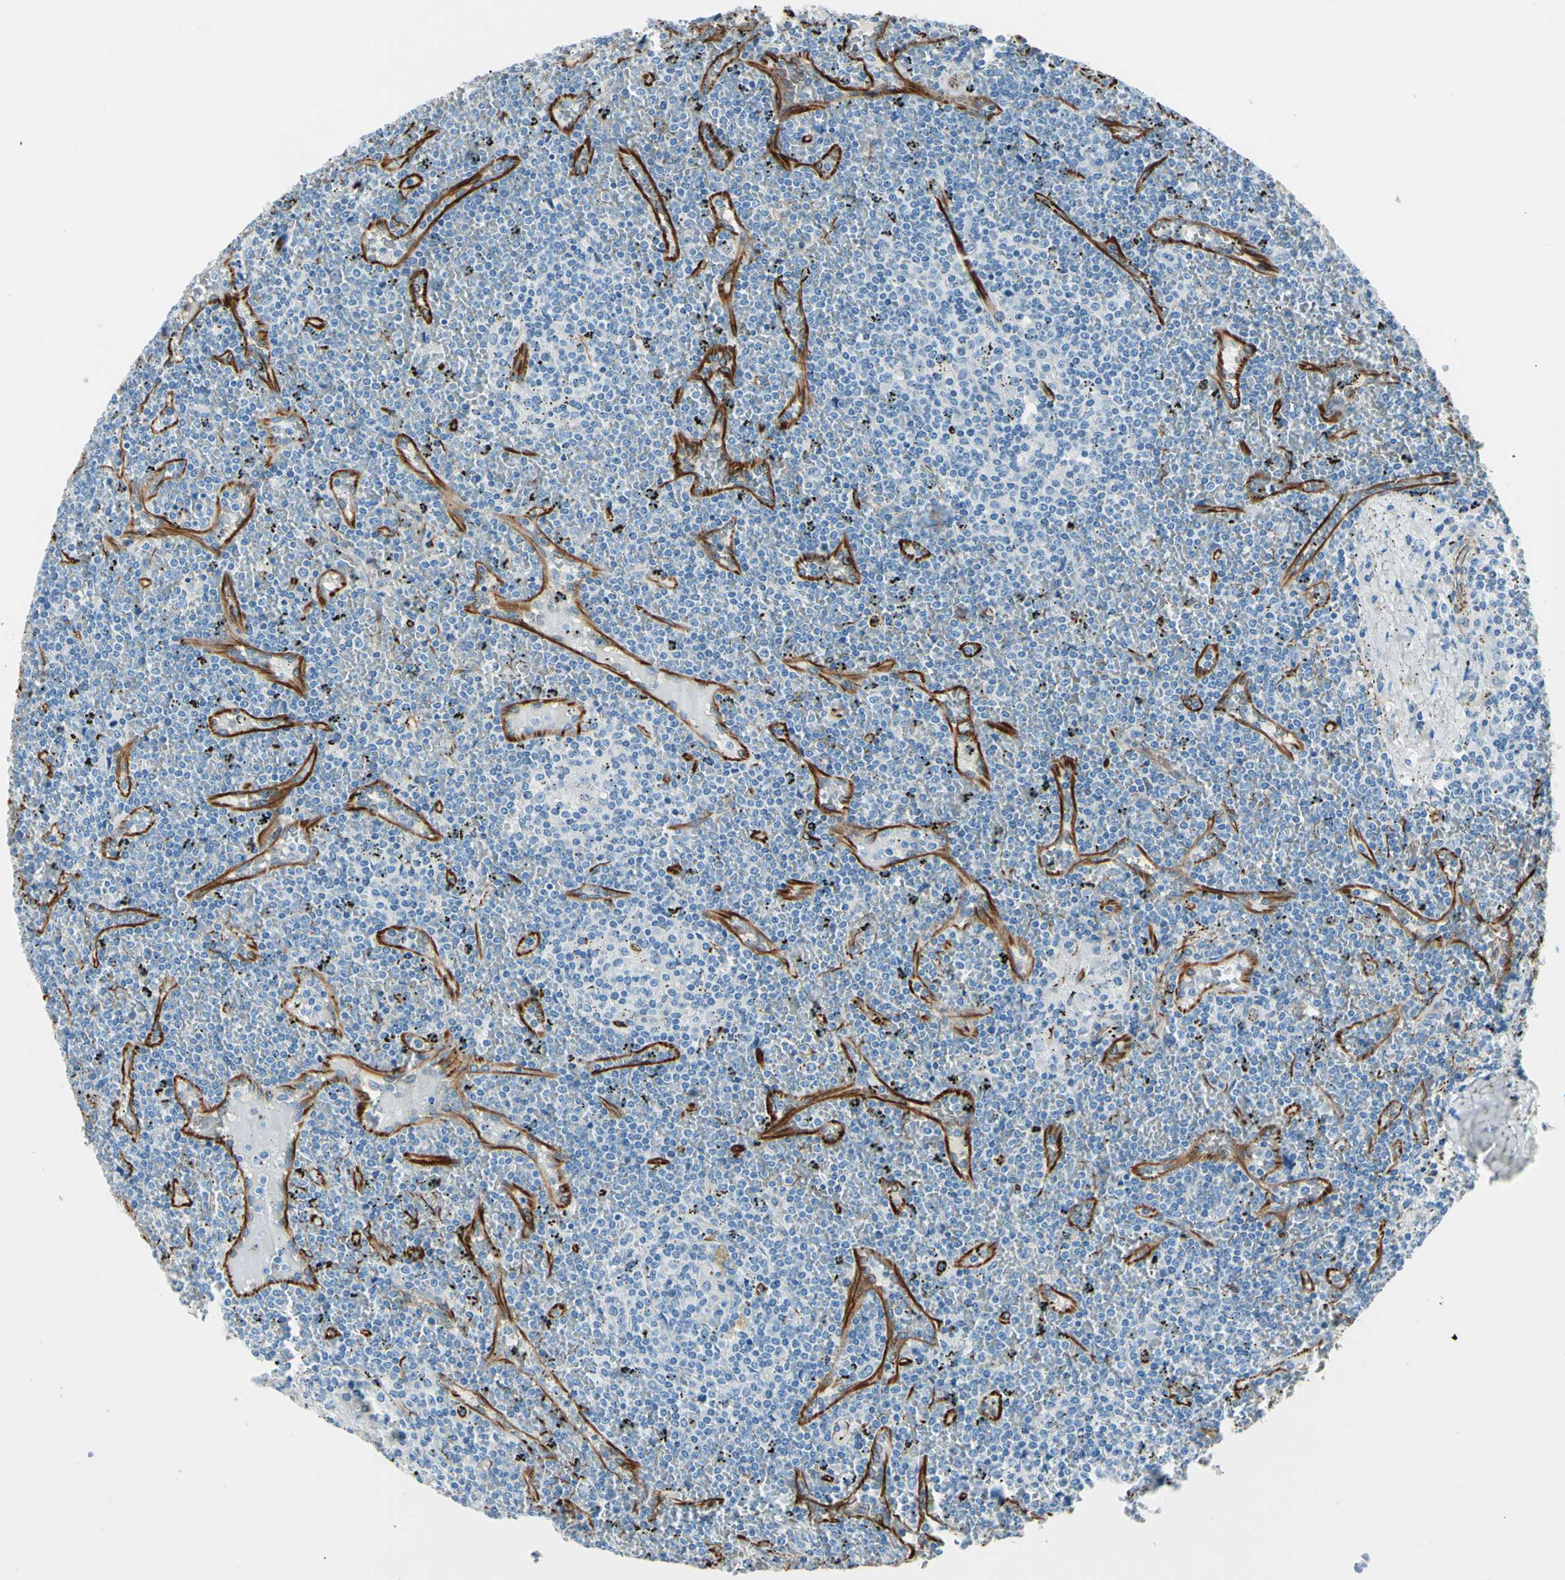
{"staining": {"intensity": "negative", "quantity": "none", "location": "none"}, "tissue": "lymphoma", "cell_type": "Tumor cells", "image_type": "cancer", "snomed": [{"axis": "morphology", "description": "Malignant lymphoma, non-Hodgkin's type, Low grade"}, {"axis": "topography", "description": "Spleen"}], "caption": "An image of human lymphoma is negative for staining in tumor cells.", "gene": "PTH2R", "patient": {"sex": "female", "age": 19}}